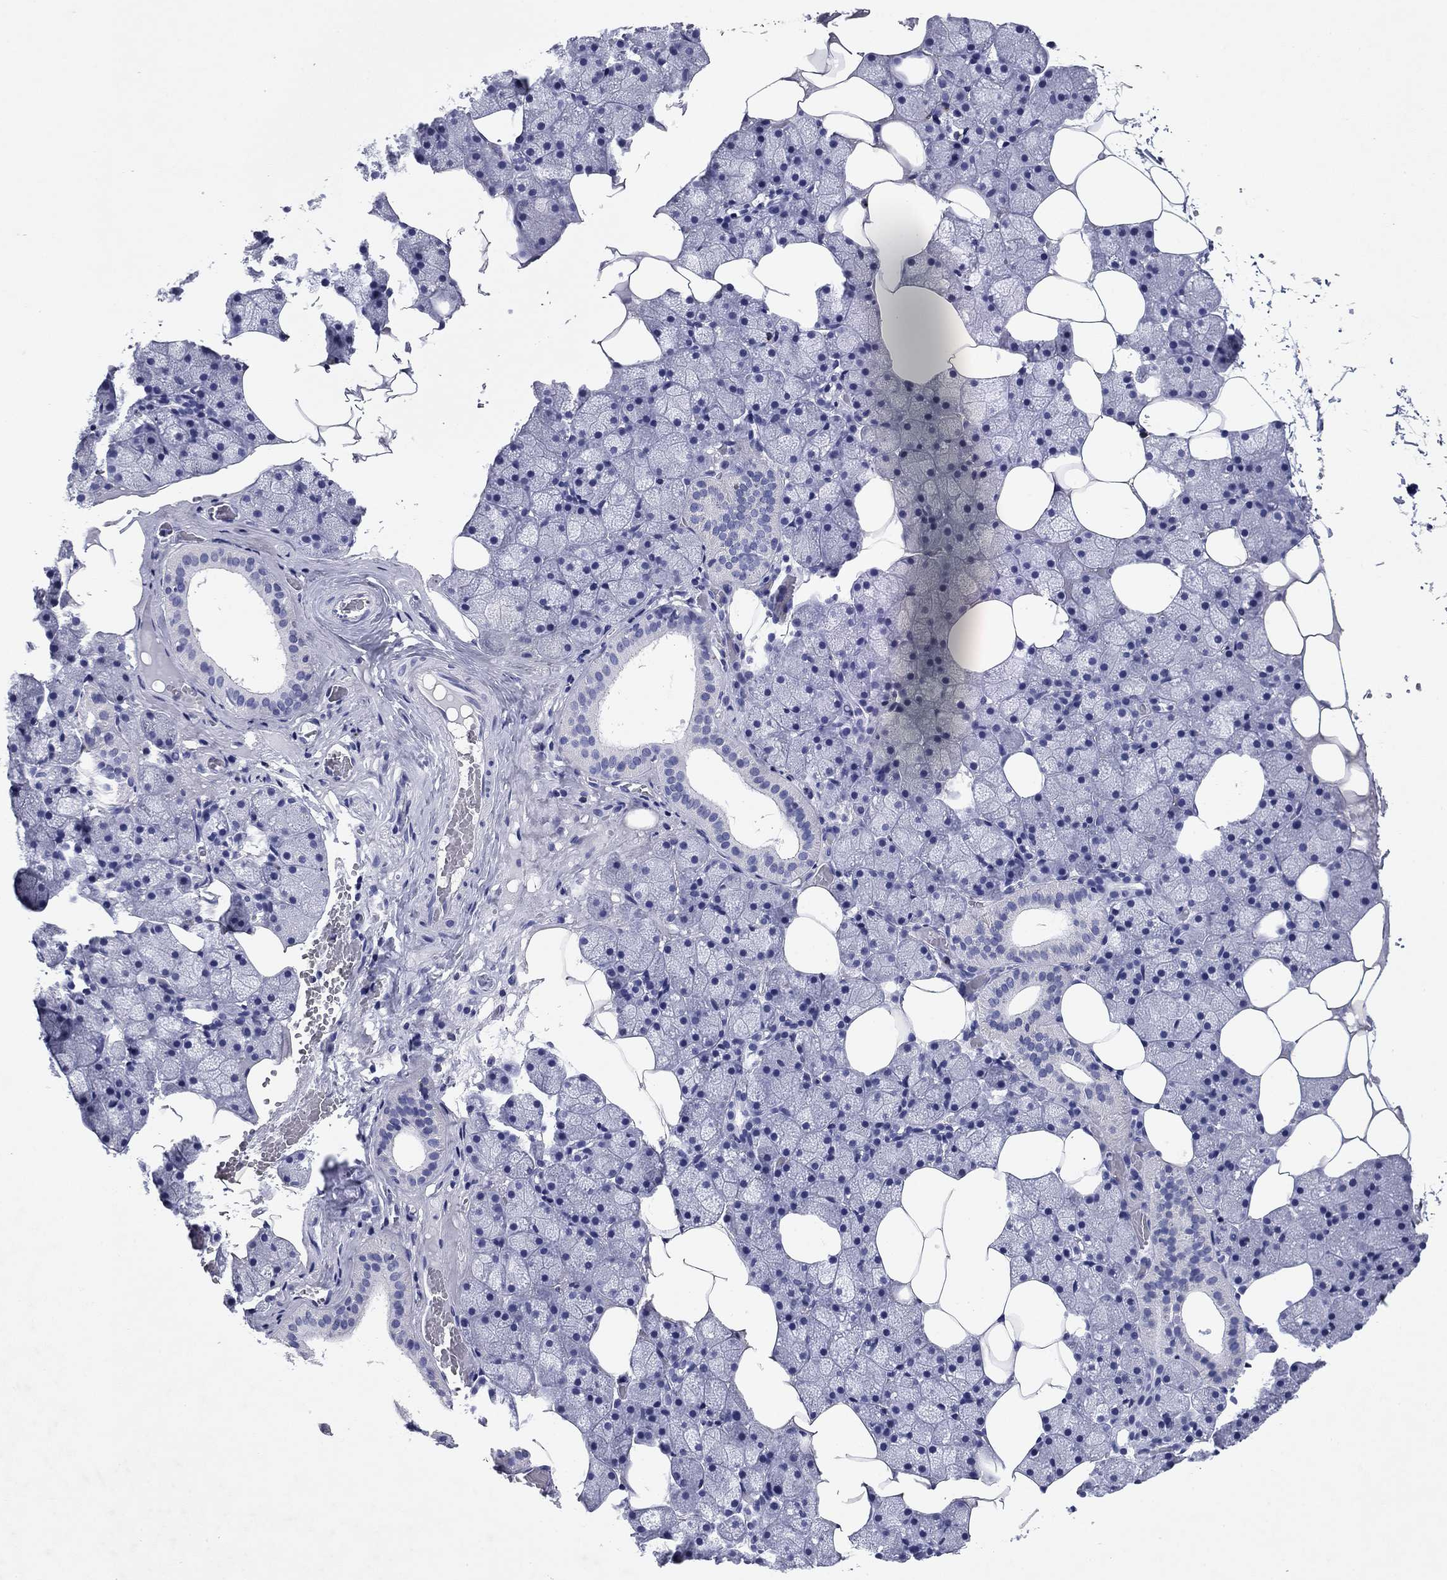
{"staining": {"intensity": "negative", "quantity": "none", "location": "none"}, "tissue": "salivary gland", "cell_type": "Glandular cells", "image_type": "normal", "snomed": [{"axis": "morphology", "description": "Normal tissue, NOS"}, {"axis": "topography", "description": "Salivary gland"}], "caption": "This is an immunohistochemistry (IHC) histopathology image of unremarkable human salivary gland. There is no expression in glandular cells.", "gene": "GZMK", "patient": {"sex": "male", "age": 38}}